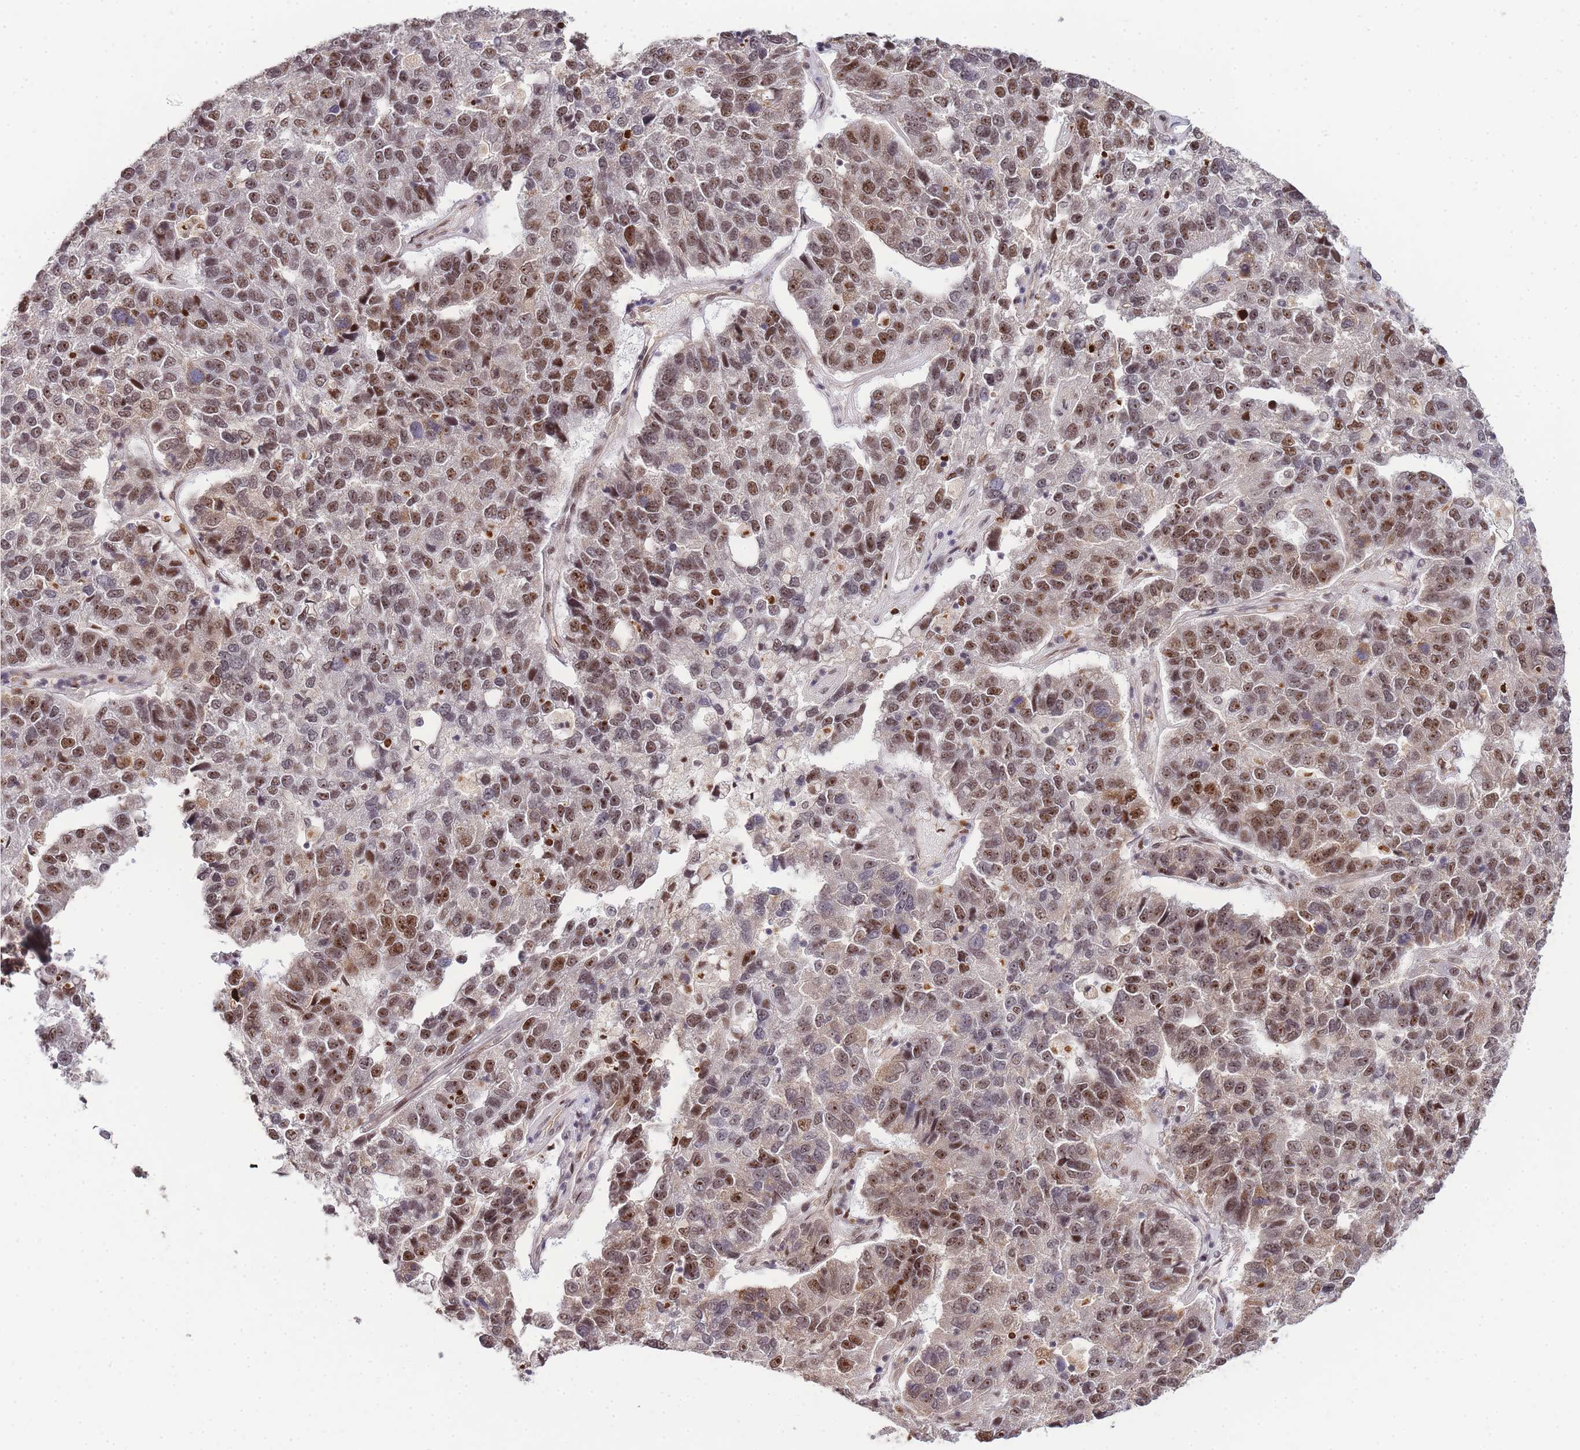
{"staining": {"intensity": "moderate", "quantity": ">75%", "location": "nuclear"}, "tissue": "pancreatic cancer", "cell_type": "Tumor cells", "image_type": "cancer", "snomed": [{"axis": "morphology", "description": "Adenocarcinoma, NOS"}, {"axis": "topography", "description": "Pancreas"}], "caption": "Immunohistochemical staining of pancreatic cancer shows moderate nuclear protein positivity in approximately >75% of tumor cells.", "gene": "PRKDC", "patient": {"sex": "female", "age": 61}}